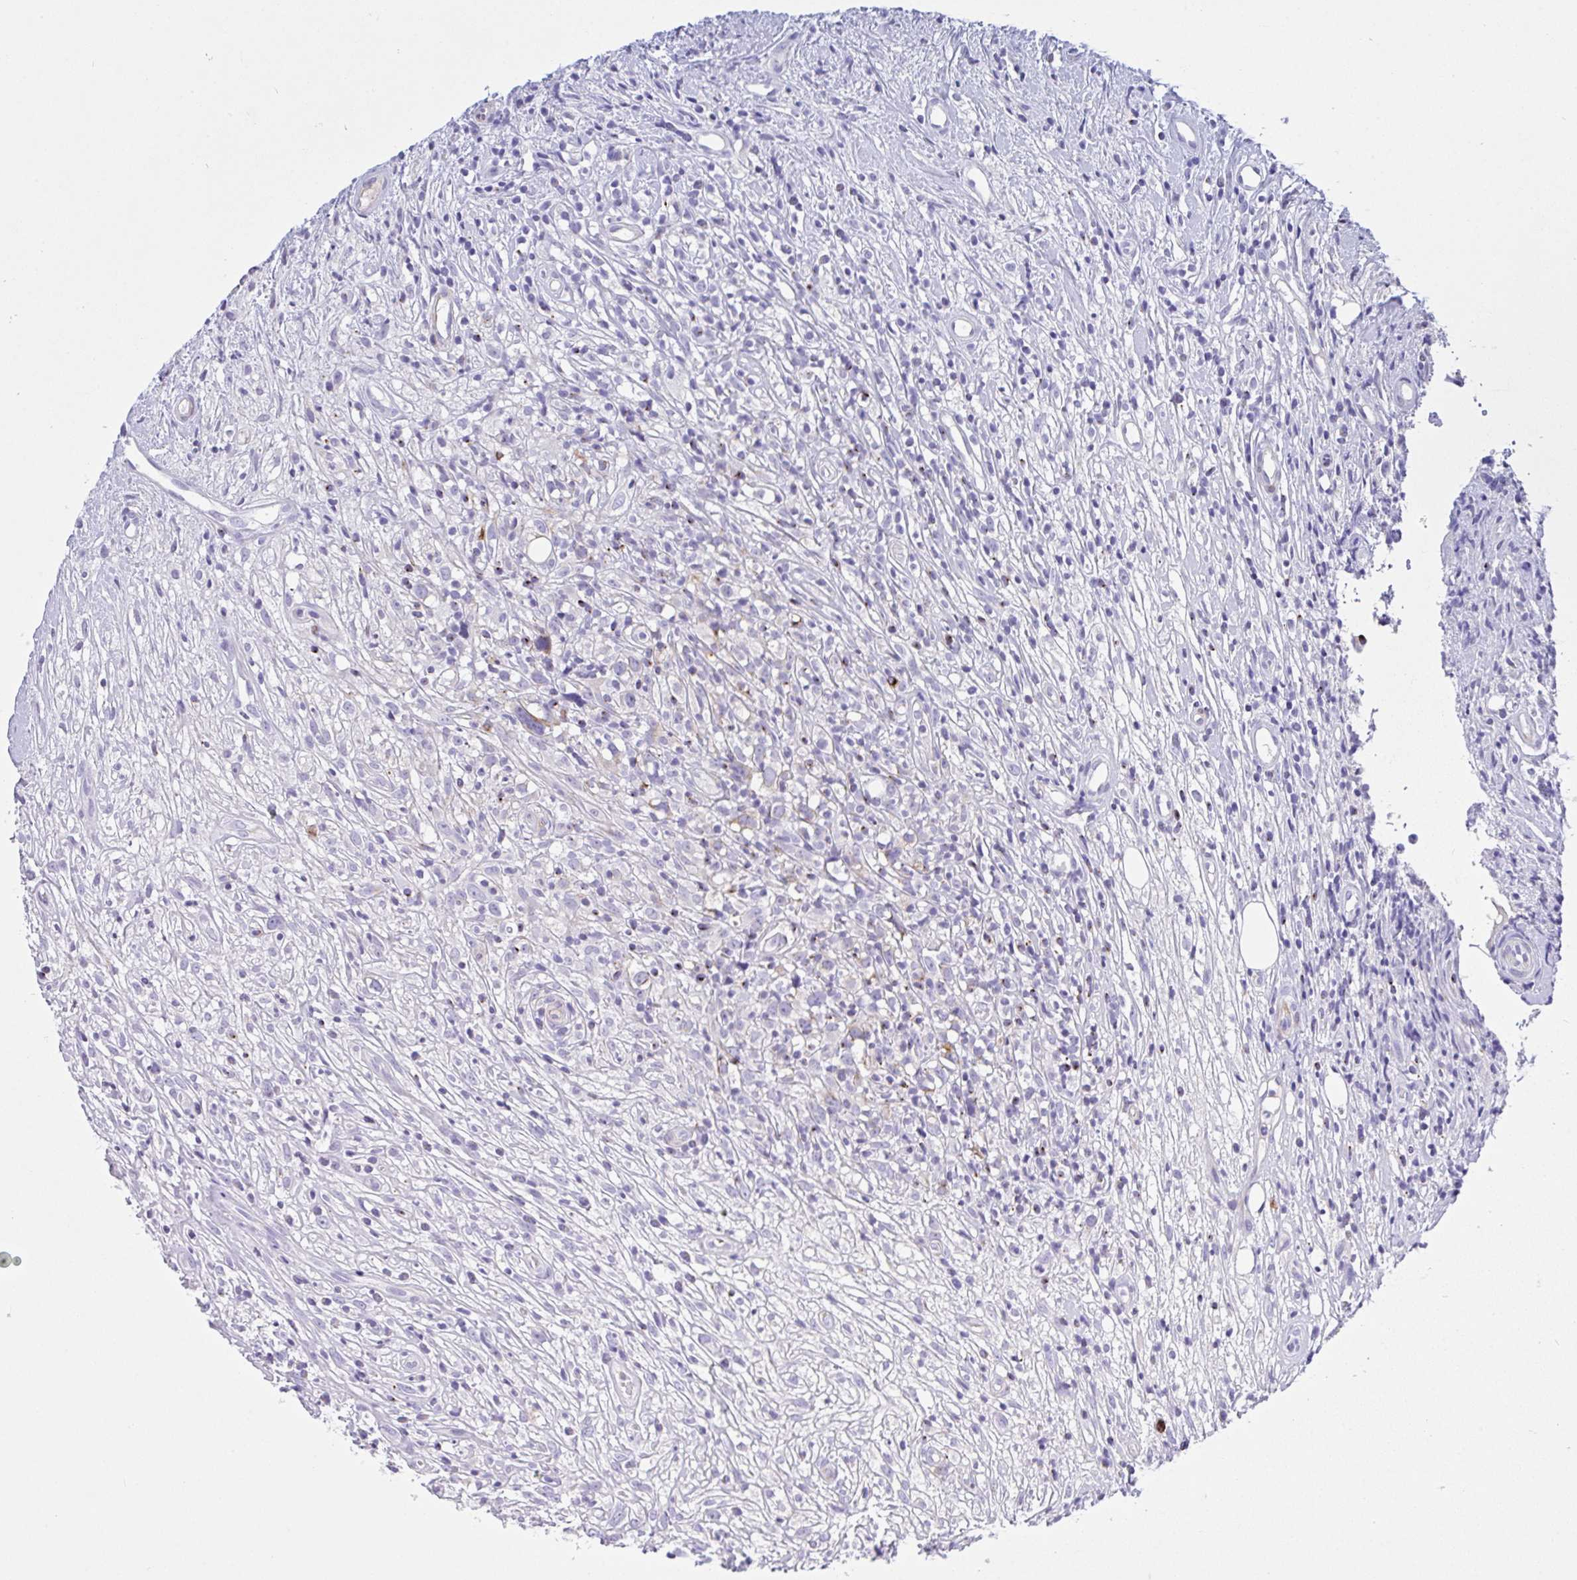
{"staining": {"intensity": "moderate", "quantity": "<25%", "location": "cytoplasmic/membranous"}, "tissue": "lymphoma", "cell_type": "Tumor cells", "image_type": "cancer", "snomed": [{"axis": "morphology", "description": "Hodgkin's disease, NOS"}, {"axis": "topography", "description": "No Tissue"}], "caption": "This is a histology image of immunohistochemistry staining of Hodgkin's disease, which shows moderate staining in the cytoplasmic/membranous of tumor cells.", "gene": "FBXL20", "patient": {"sex": "female", "age": 21}}